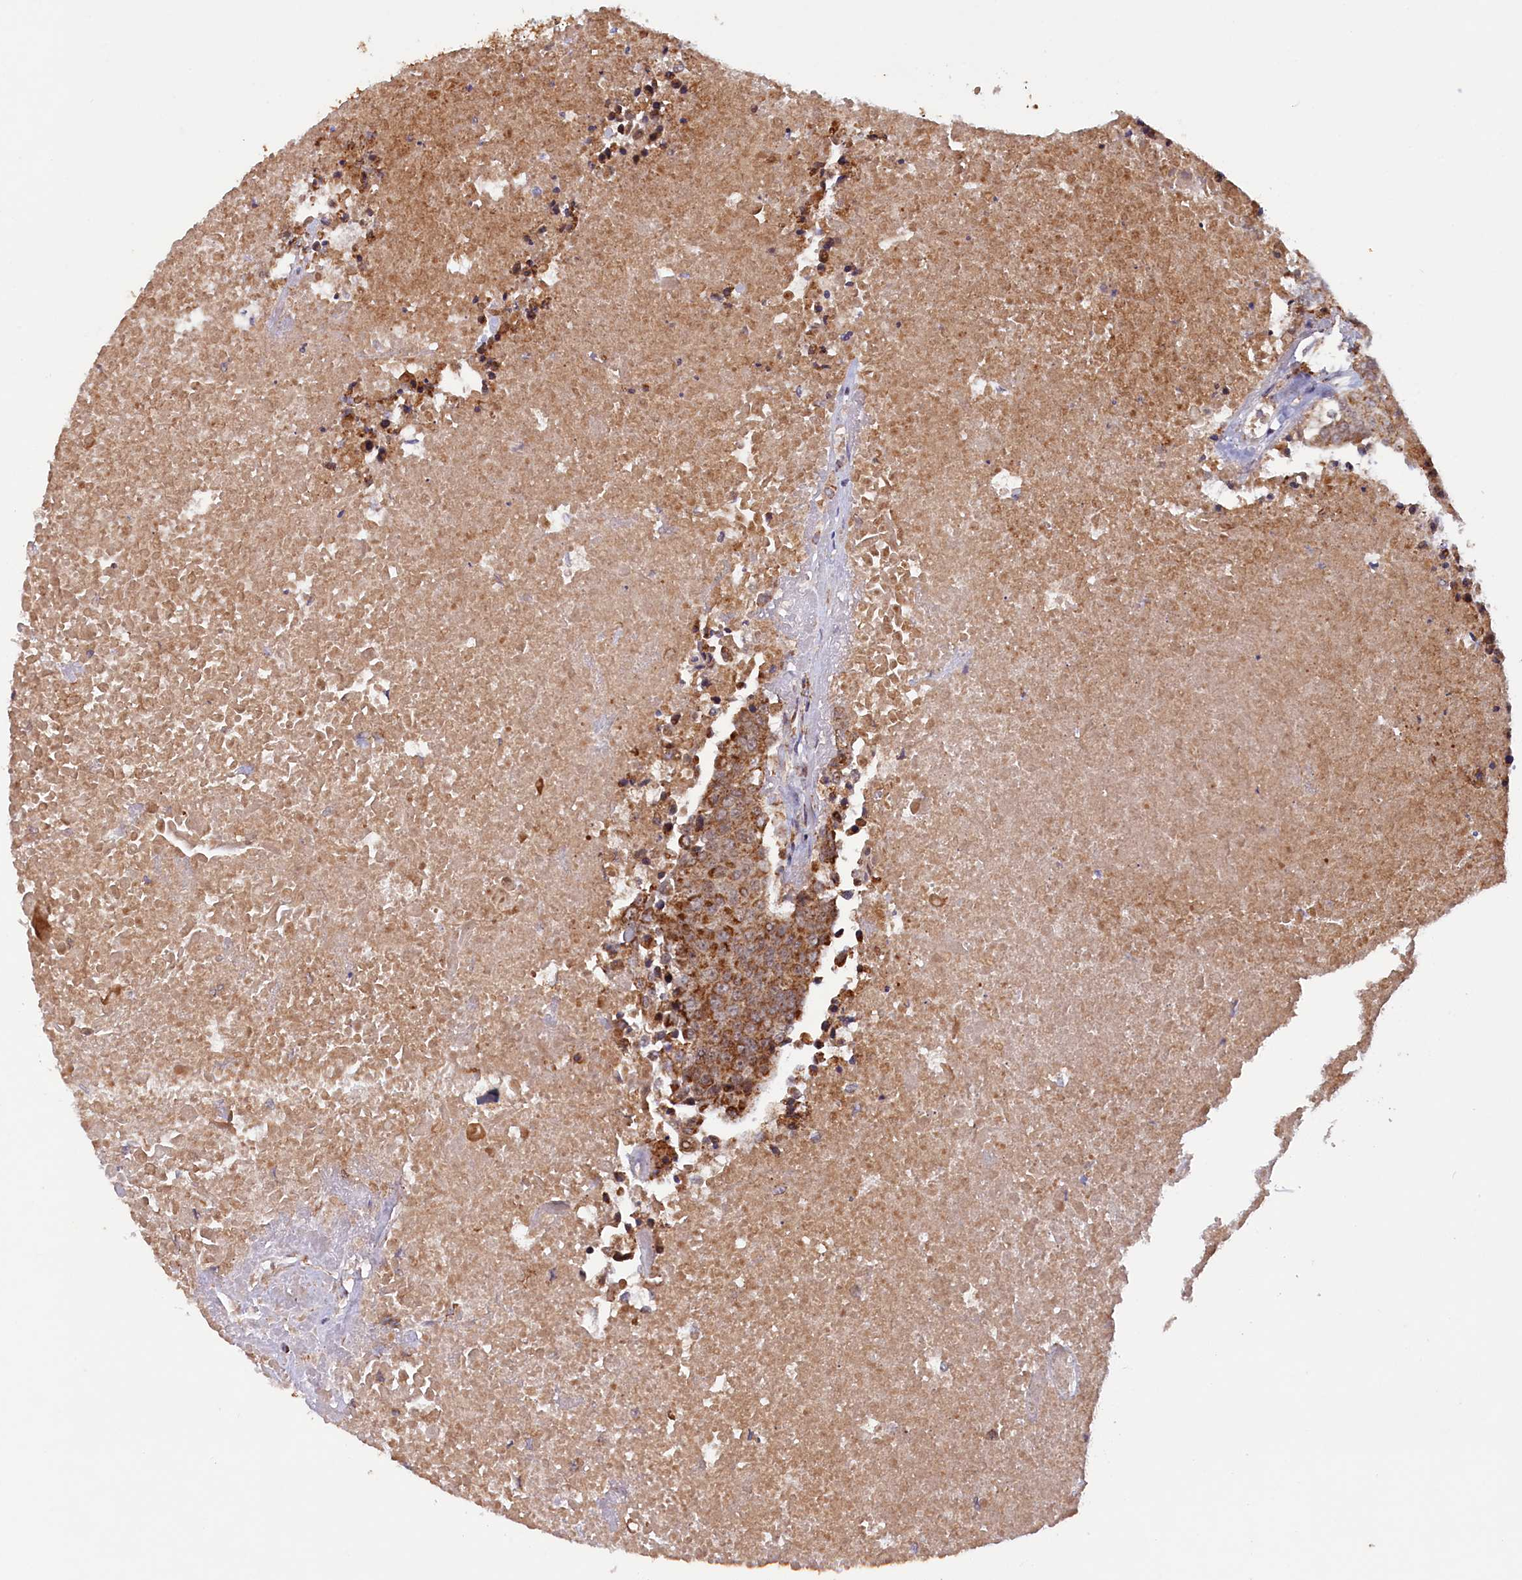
{"staining": {"intensity": "moderate", "quantity": ">75%", "location": "cytoplasmic/membranous"}, "tissue": "urothelial cancer", "cell_type": "Tumor cells", "image_type": "cancer", "snomed": [{"axis": "morphology", "description": "Urothelial carcinoma, High grade"}, {"axis": "topography", "description": "Urinary bladder"}], "caption": "IHC image of human high-grade urothelial carcinoma stained for a protein (brown), which exhibits medium levels of moderate cytoplasmic/membranous expression in about >75% of tumor cells.", "gene": "DUS3L", "patient": {"sex": "female", "age": 85}}